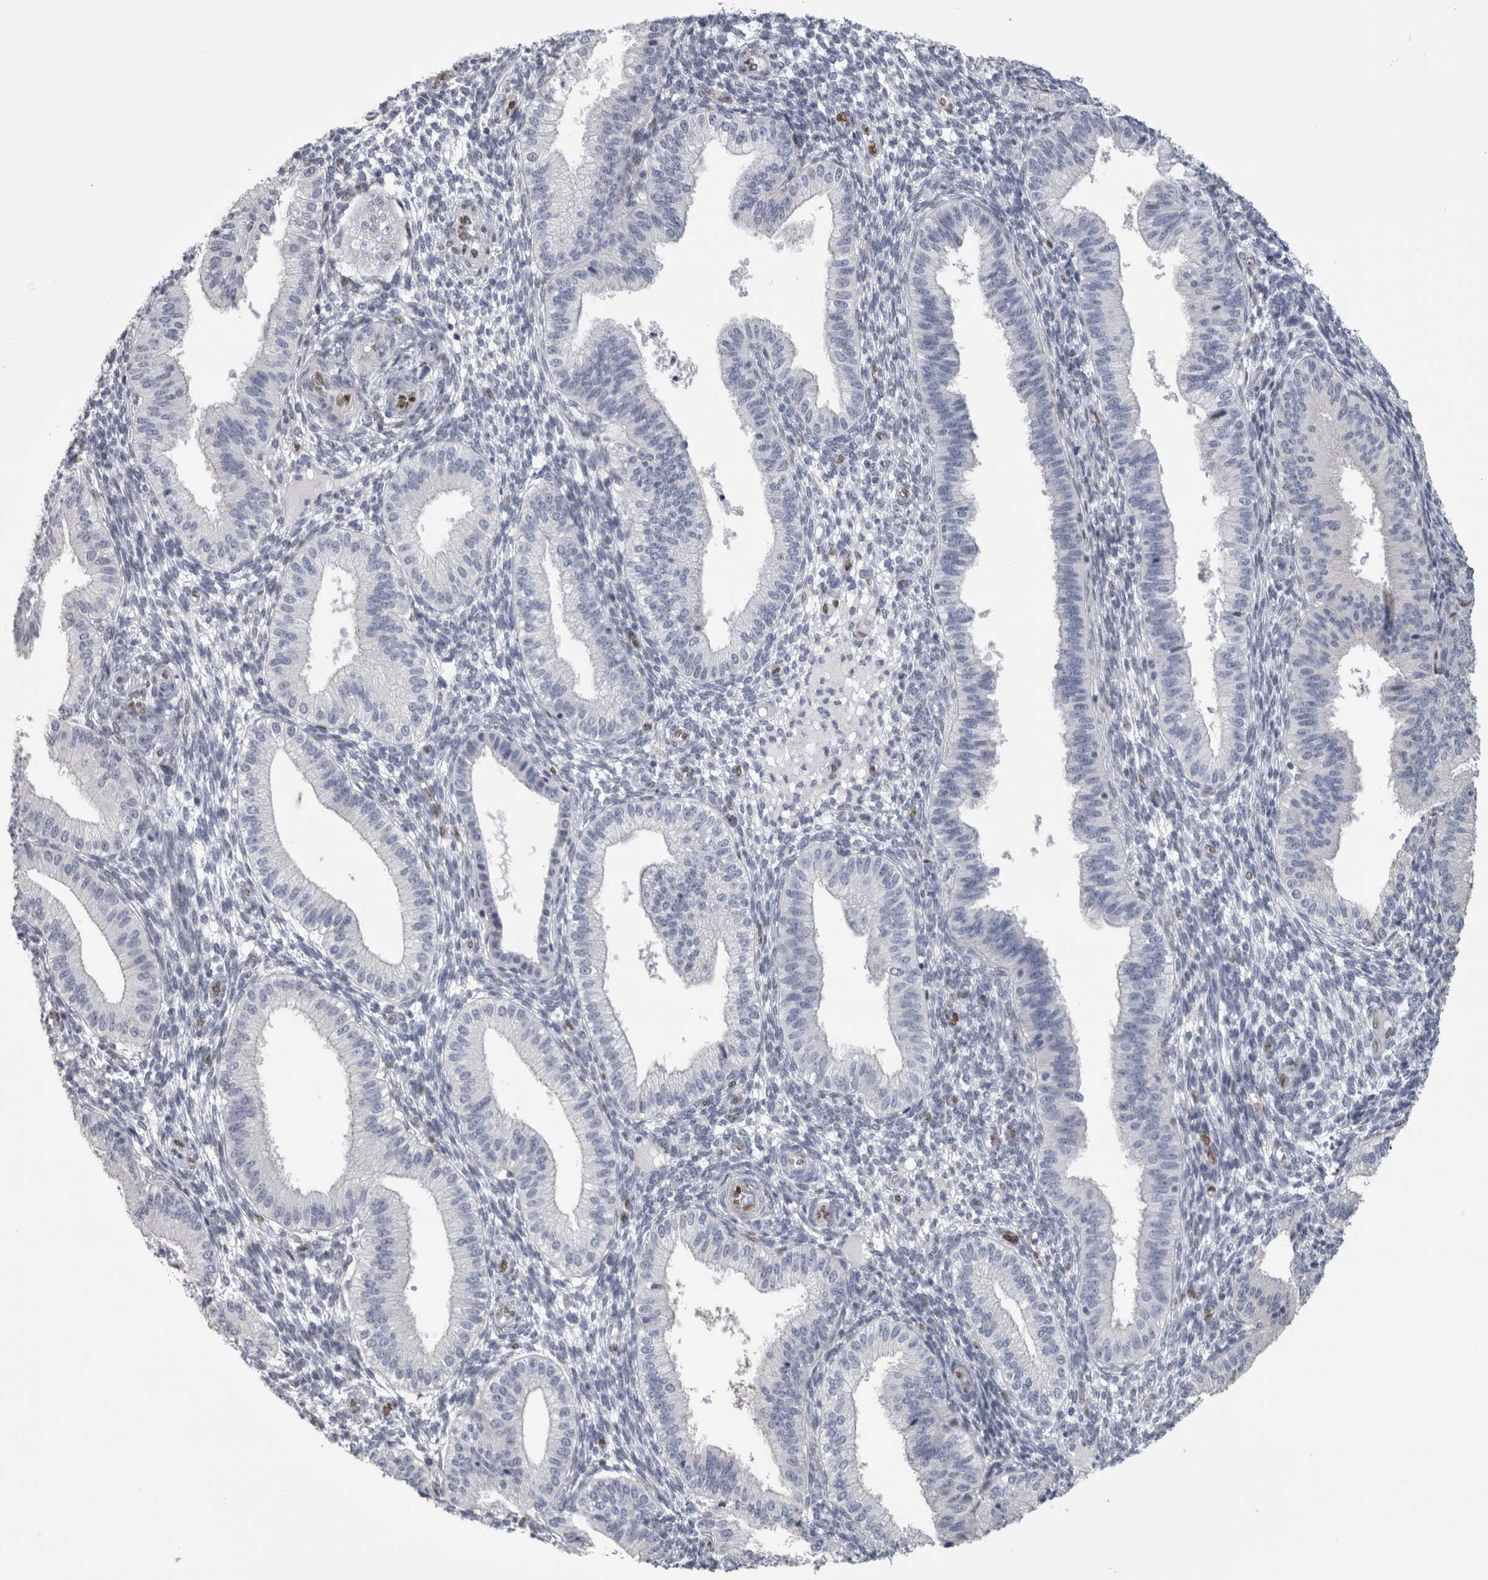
{"staining": {"intensity": "negative", "quantity": "none", "location": "none"}, "tissue": "endometrium", "cell_type": "Cells in endometrial stroma", "image_type": "normal", "snomed": [{"axis": "morphology", "description": "Normal tissue, NOS"}, {"axis": "topography", "description": "Endometrium"}], "caption": "This histopathology image is of unremarkable endometrium stained with IHC to label a protein in brown with the nuclei are counter-stained blue. There is no staining in cells in endometrial stroma. (Brightfield microscopy of DAB (3,3'-diaminobenzidine) immunohistochemistry (IHC) at high magnification).", "gene": "IL33", "patient": {"sex": "female", "age": 39}}